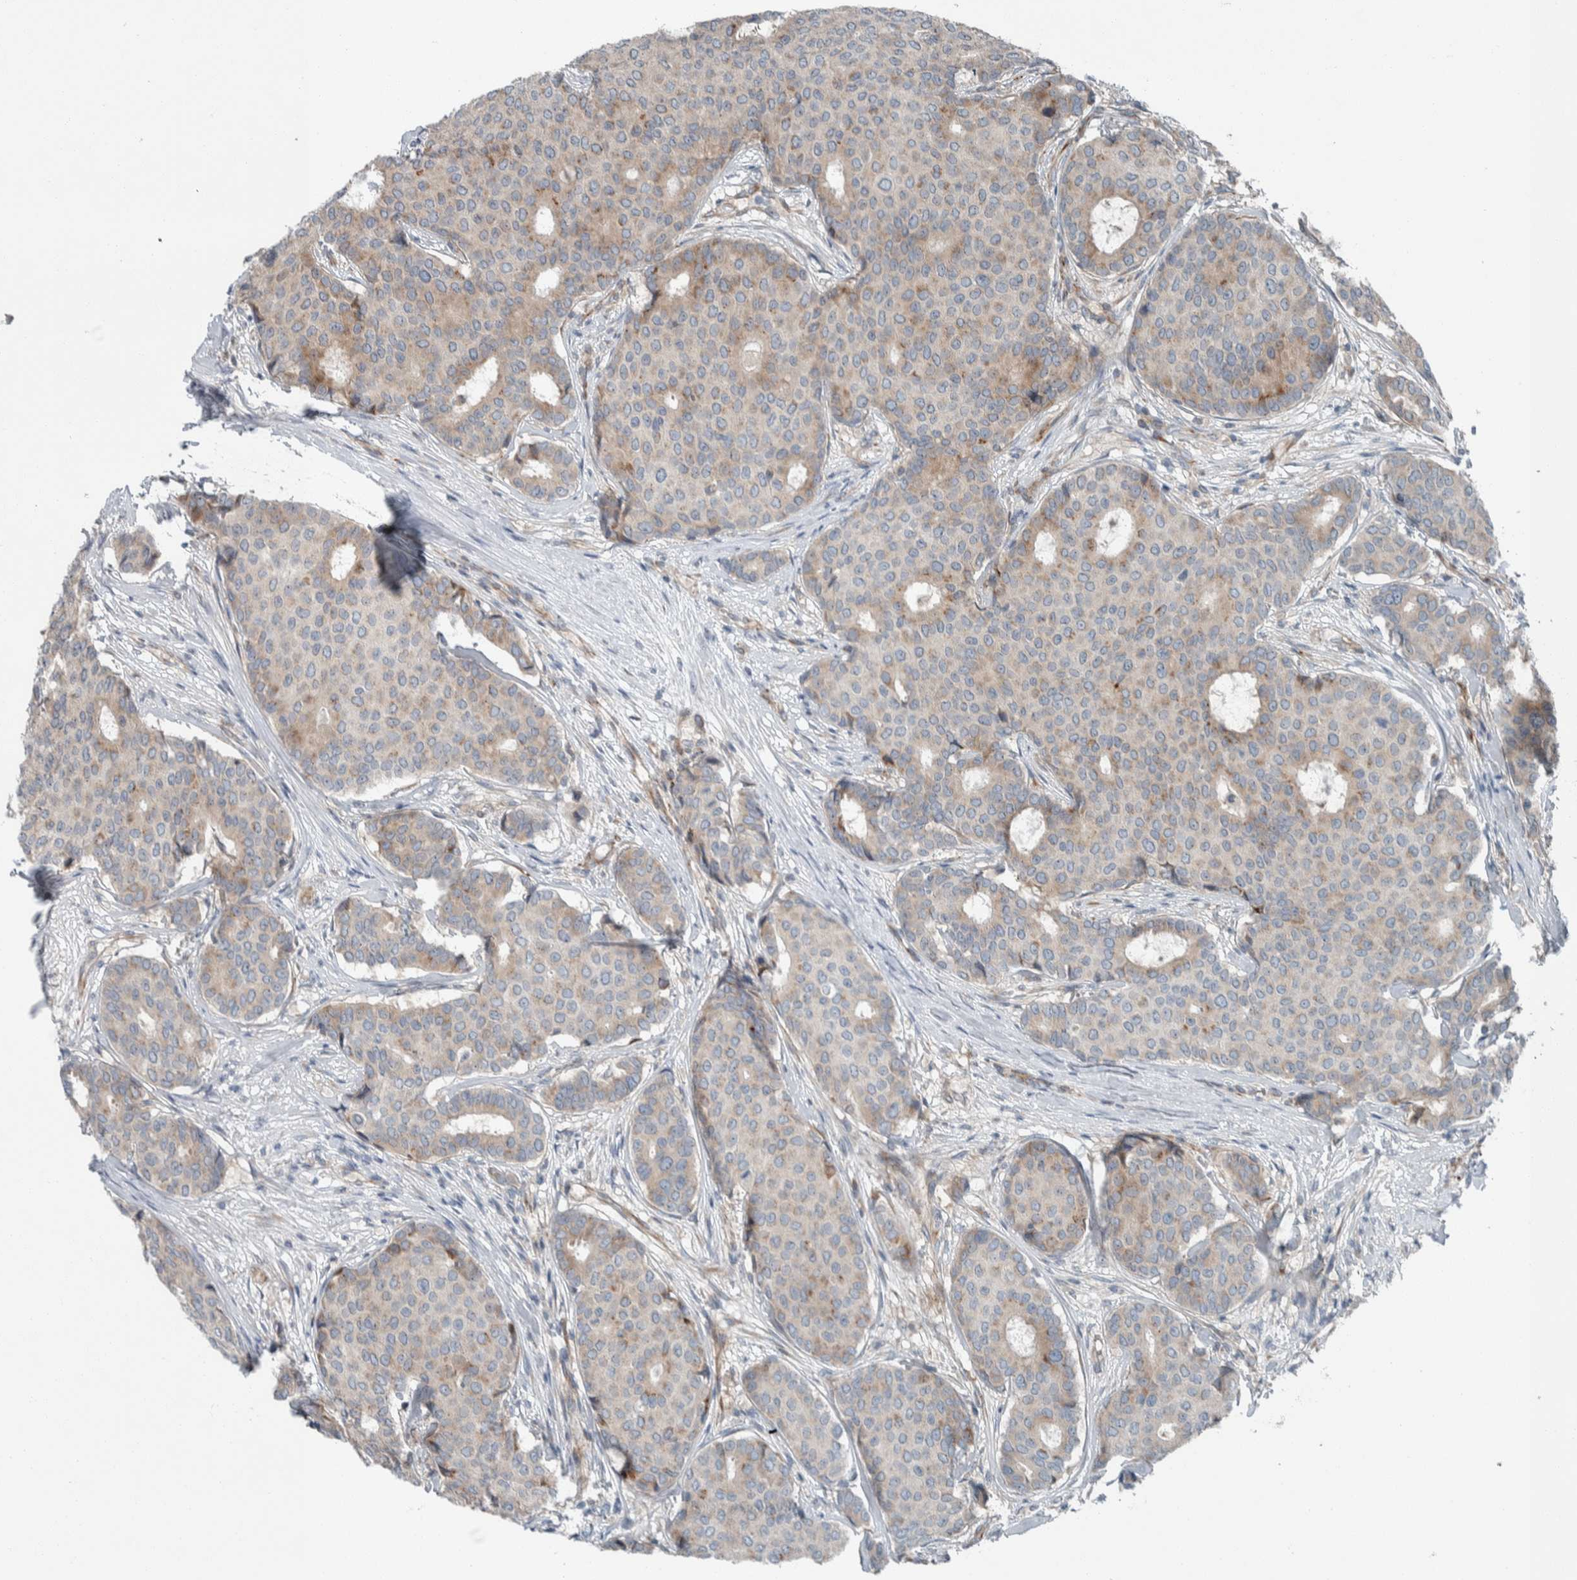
{"staining": {"intensity": "weak", "quantity": "<25%", "location": "cytoplasmic/membranous"}, "tissue": "breast cancer", "cell_type": "Tumor cells", "image_type": "cancer", "snomed": [{"axis": "morphology", "description": "Duct carcinoma"}, {"axis": "topography", "description": "Breast"}], "caption": "Breast cancer was stained to show a protein in brown. There is no significant expression in tumor cells.", "gene": "USP25", "patient": {"sex": "female", "age": 75}}